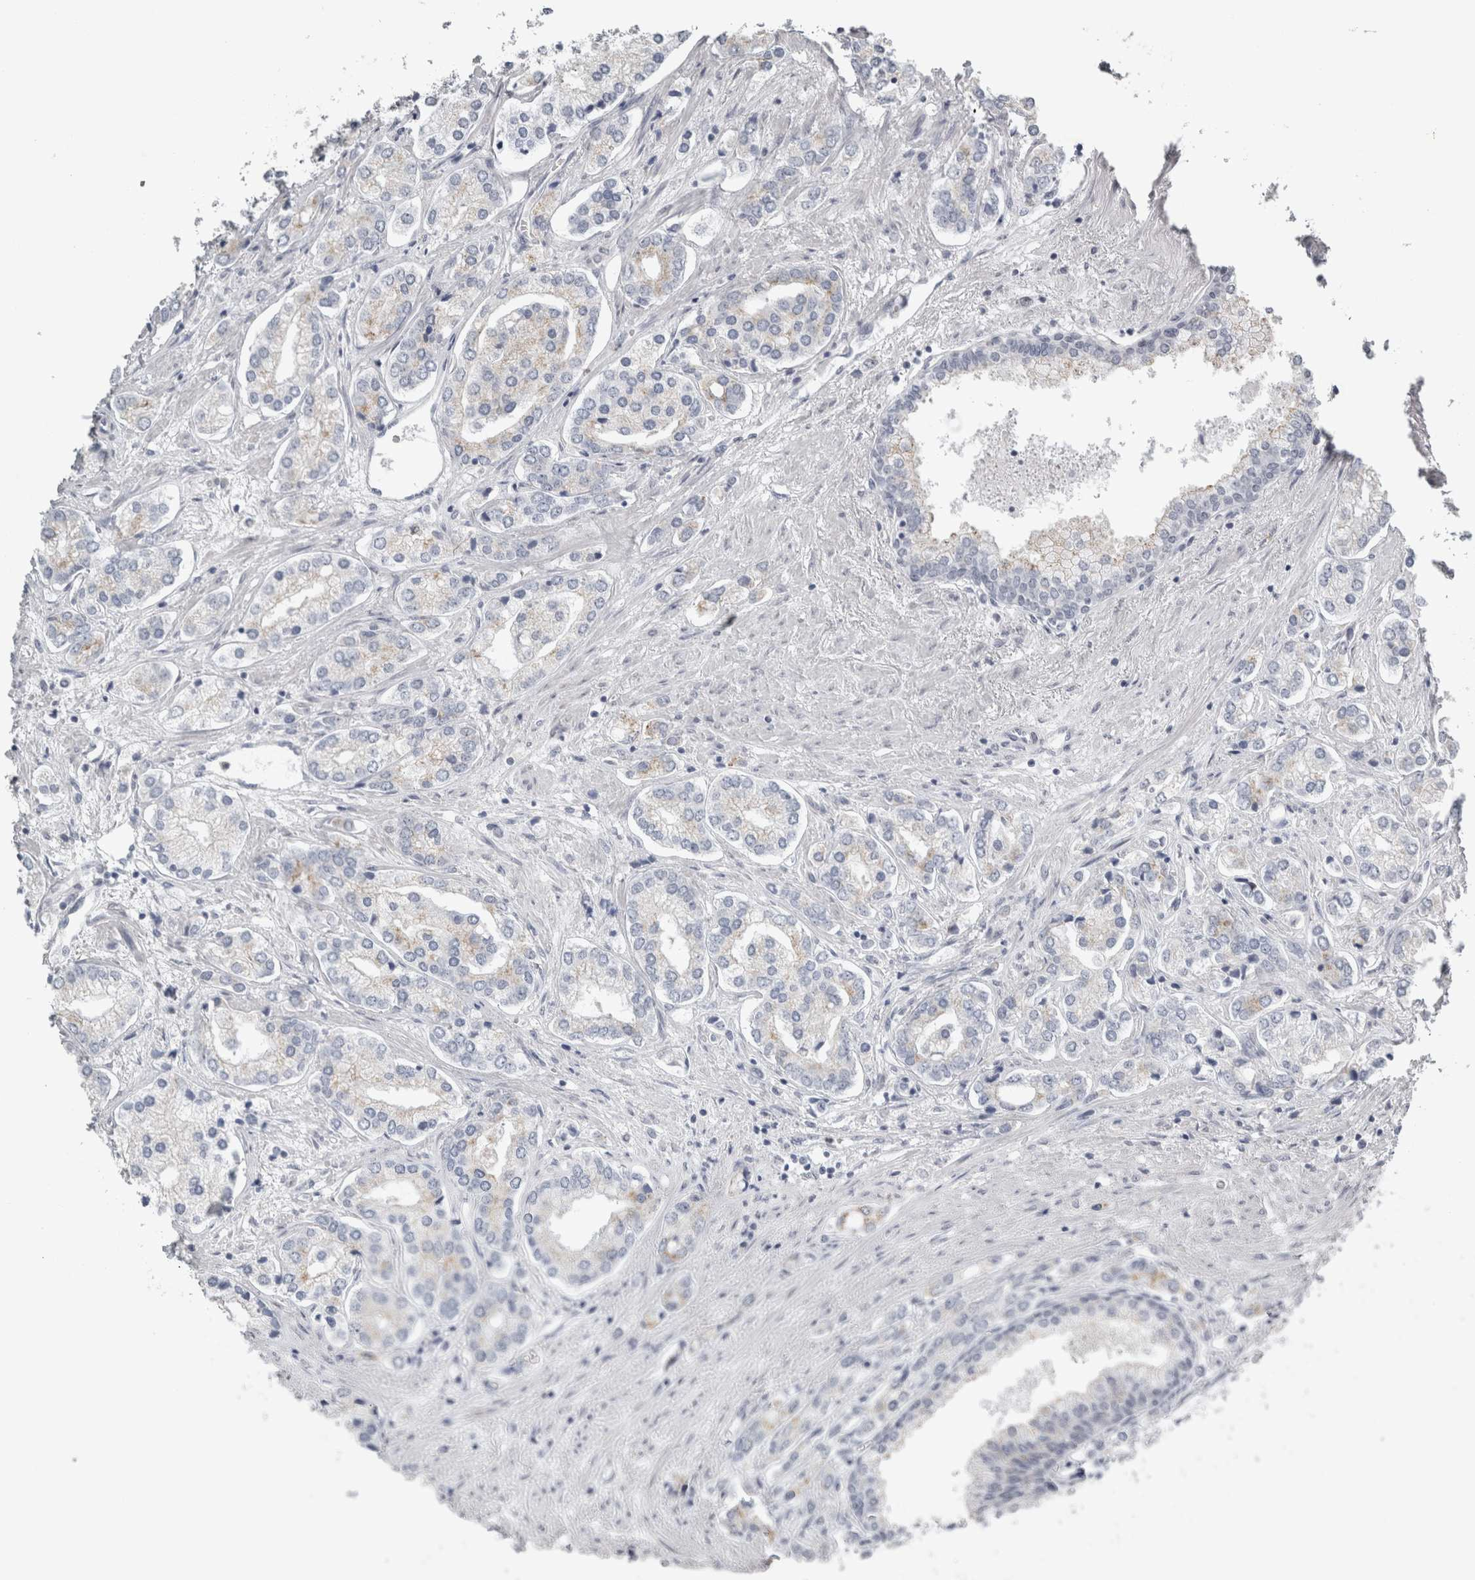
{"staining": {"intensity": "negative", "quantity": "none", "location": "none"}, "tissue": "prostate cancer", "cell_type": "Tumor cells", "image_type": "cancer", "snomed": [{"axis": "morphology", "description": "Adenocarcinoma, High grade"}, {"axis": "topography", "description": "Prostate"}], "caption": "Immunohistochemistry micrograph of human prostate cancer stained for a protein (brown), which demonstrates no positivity in tumor cells.", "gene": "PLIN1", "patient": {"sex": "male", "age": 66}}